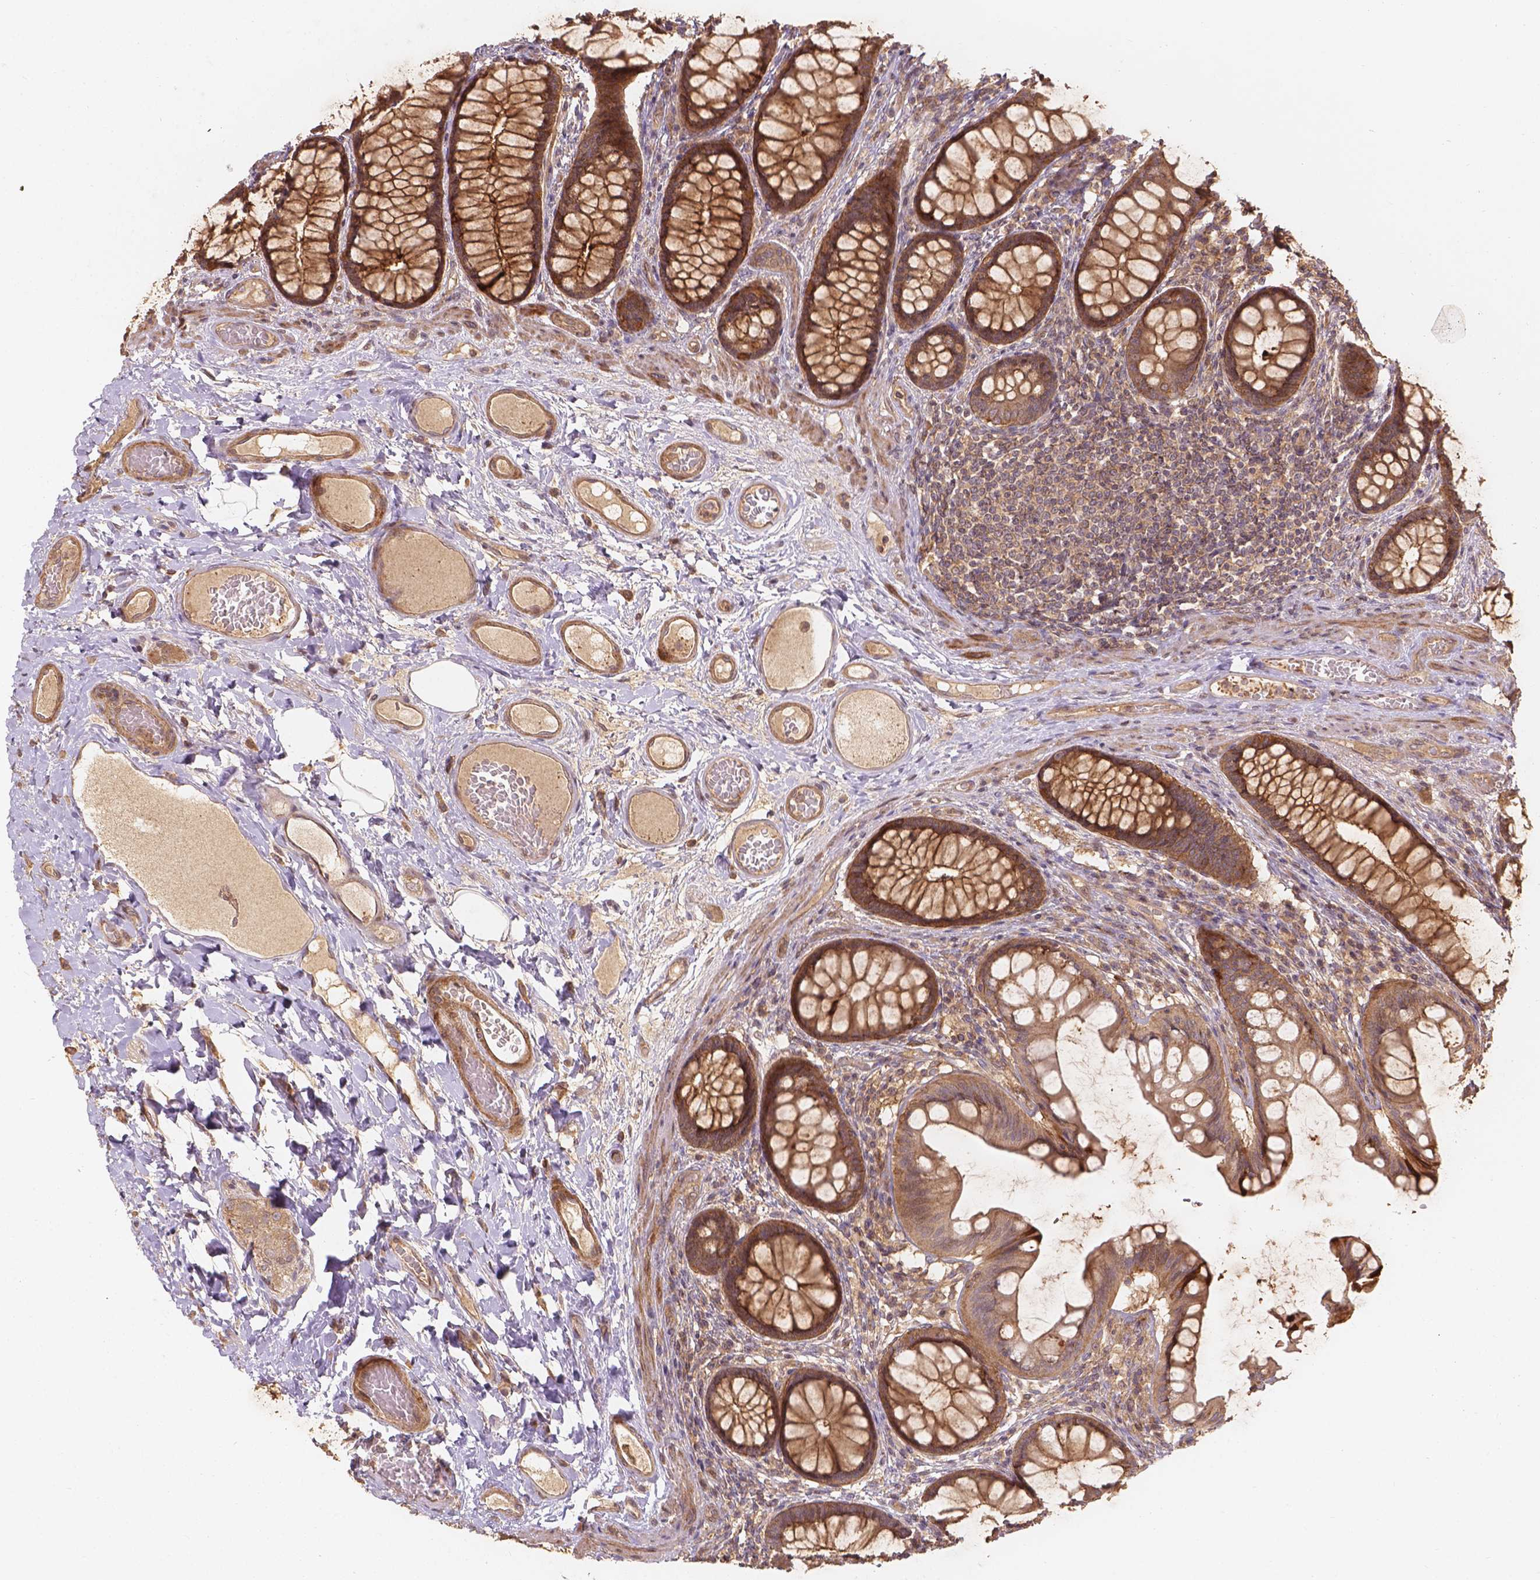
{"staining": {"intensity": "moderate", "quantity": ">75%", "location": "cytoplasmic/membranous"}, "tissue": "colon", "cell_type": "Endothelial cells", "image_type": "normal", "snomed": [{"axis": "morphology", "description": "Normal tissue, NOS"}, {"axis": "topography", "description": "Colon"}], "caption": "Immunohistochemistry staining of unremarkable colon, which demonstrates medium levels of moderate cytoplasmic/membranous expression in approximately >75% of endothelial cells indicating moderate cytoplasmic/membranous protein staining. The staining was performed using DAB (brown) for protein detection and nuclei were counterstained in hematoxylin (blue).", "gene": "XPR1", "patient": {"sex": "female", "age": 65}}